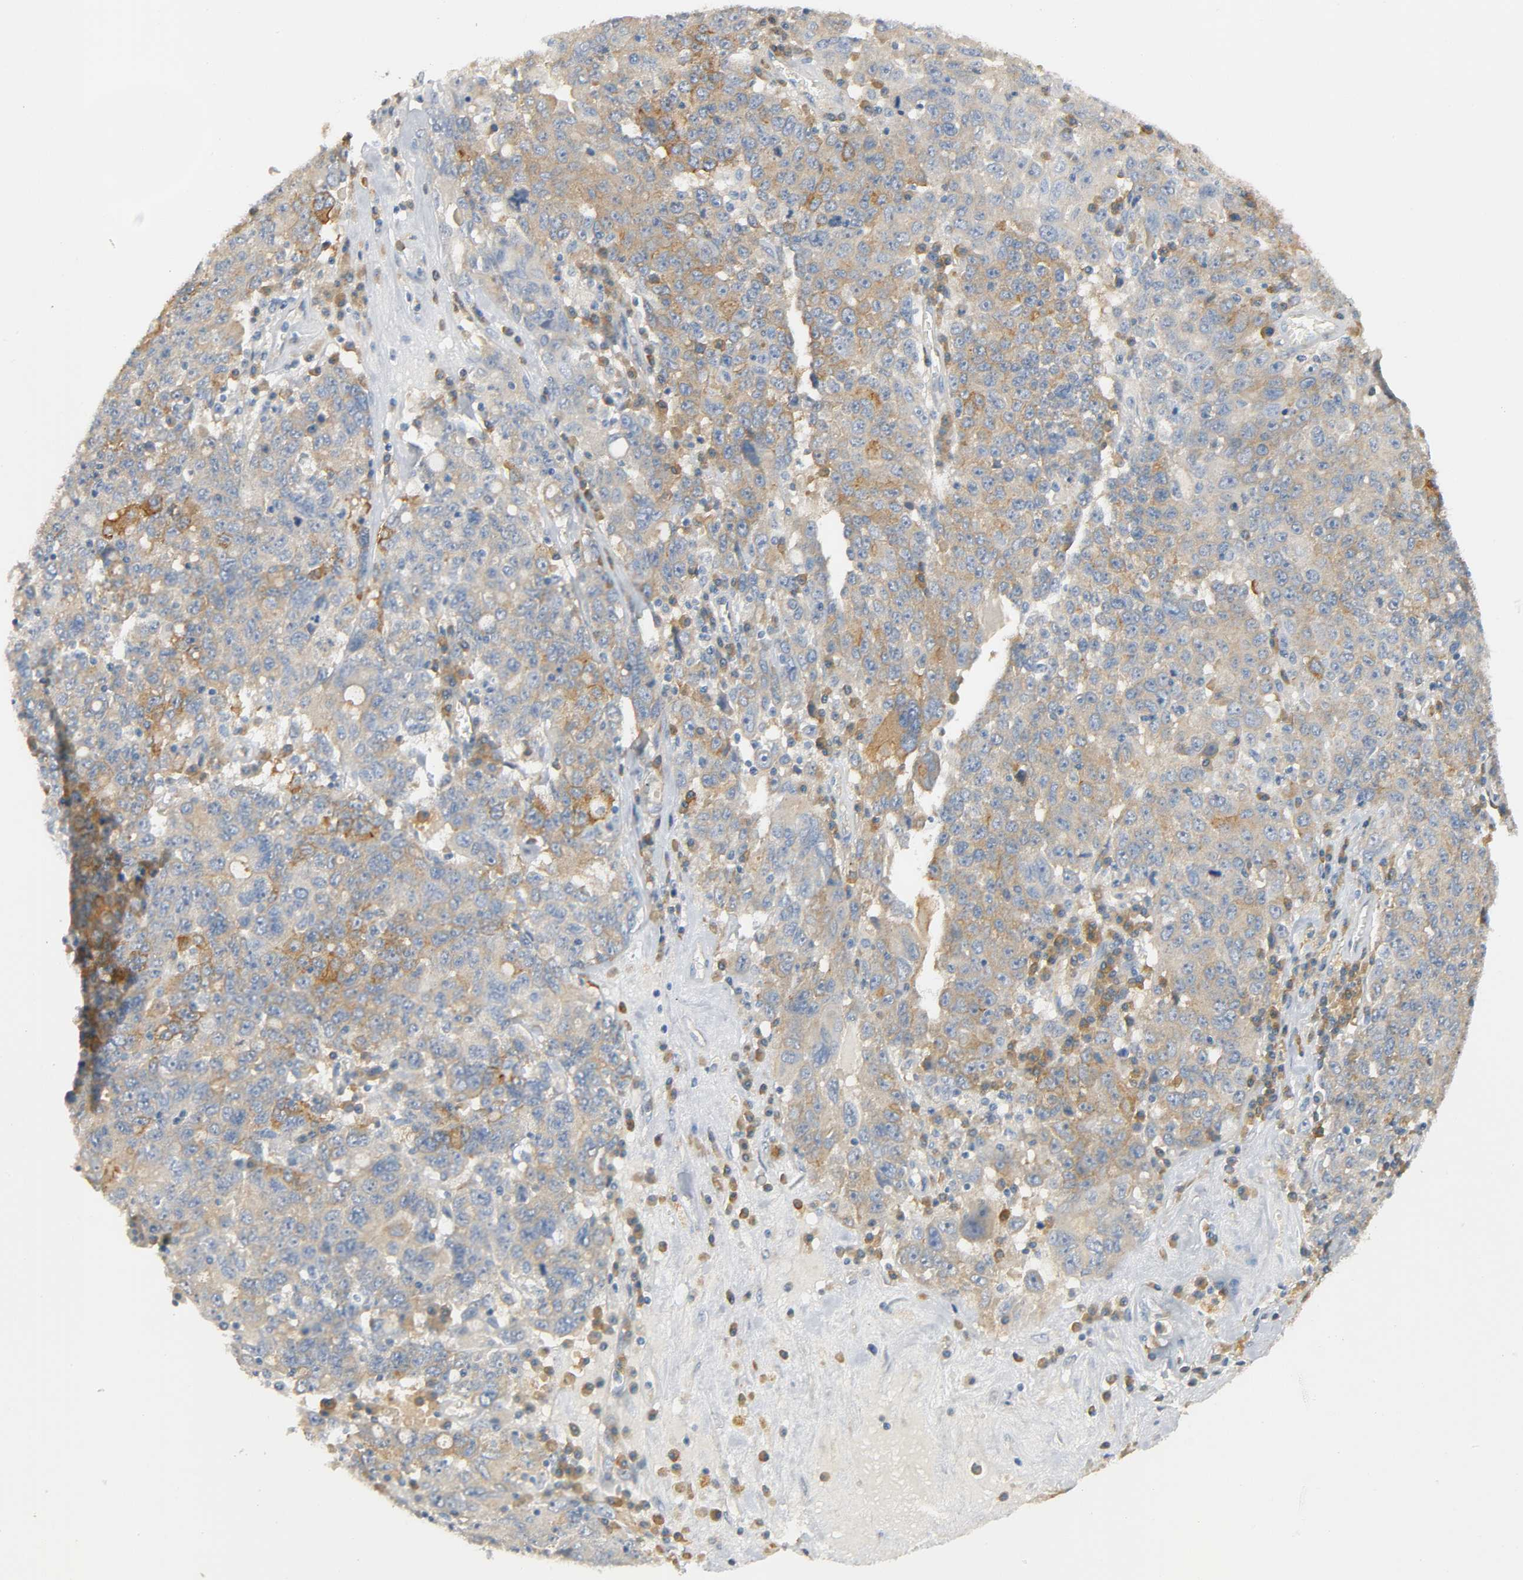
{"staining": {"intensity": "moderate", "quantity": ">75%", "location": "cytoplasmic/membranous"}, "tissue": "ovarian cancer", "cell_type": "Tumor cells", "image_type": "cancer", "snomed": [{"axis": "morphology", "description": "Carcinoma, endometroid"}, {"axis": "topography", "description": "Ovary"}], "caption": "Immunohistochemical staining of ovarian endometroid carcinoma exhibits moderate cytoplasmic/membranous protein expression in about >75% of tumor cells. Immunohistochemistry (ihc) stains the protein of interest in brown and the nuclei are stained blue.", "gene": "ARPC1A", "patient": {"sex": "female", "age": 62}}